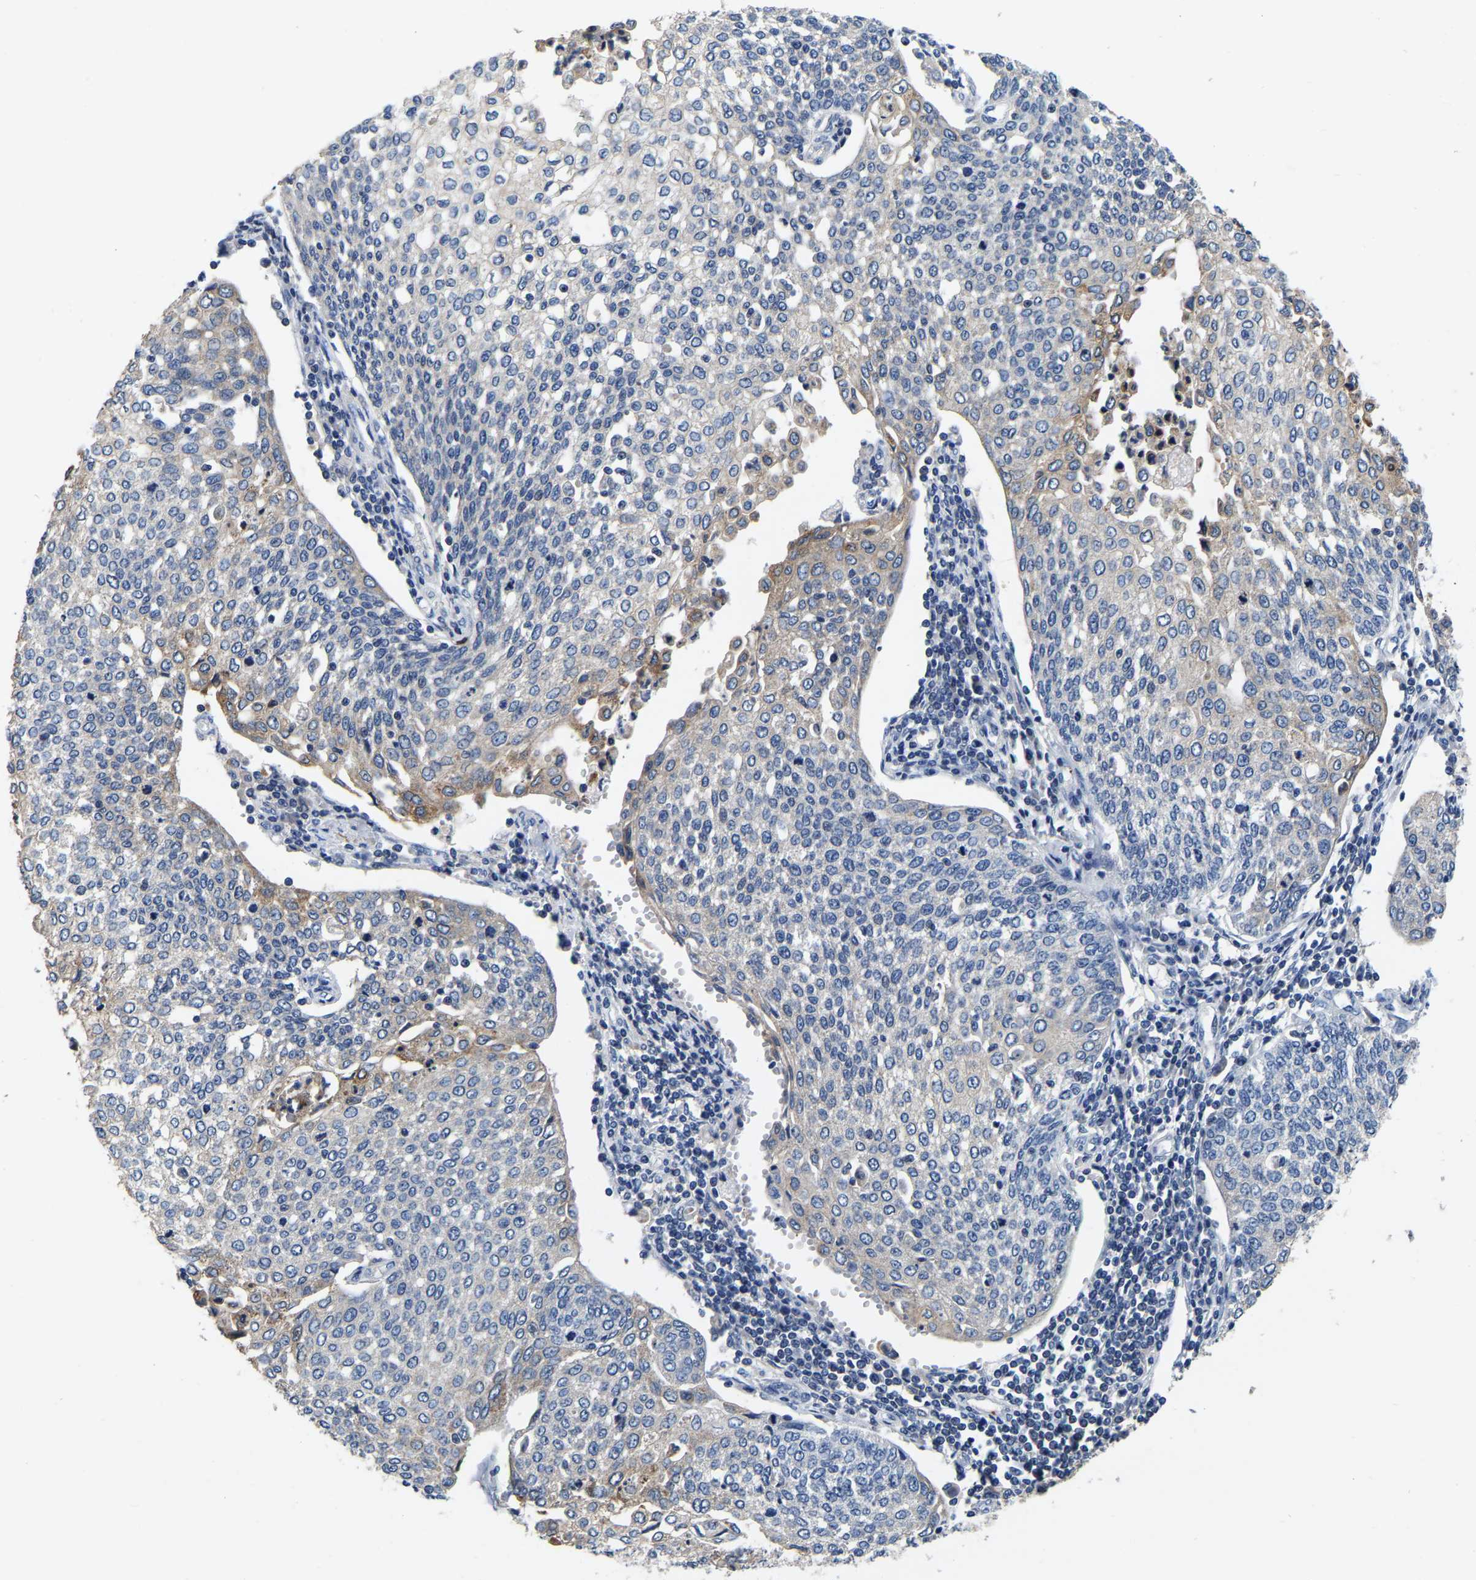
{"staining": {"intensity": "weak", "quantity": "<25%", "location": "cytoplasmic/membranous"}, "tissue": "cervical cancer", "cell_type": "Tumor cells", "image_type": "cancer", "snomed": [{"axis": "morphology", "description": "Squamous cell carcinoma, NOS"}, {"axis": "topography", "description": "Cervix"}], "caption": "This is an immunohistochemistry (IHC) image of cervical cancer (squamous cell carcinoma). There is no staining in tumor cells.", "gene": "RAB27B", "patient": {"sex": "female", "age": 34}}